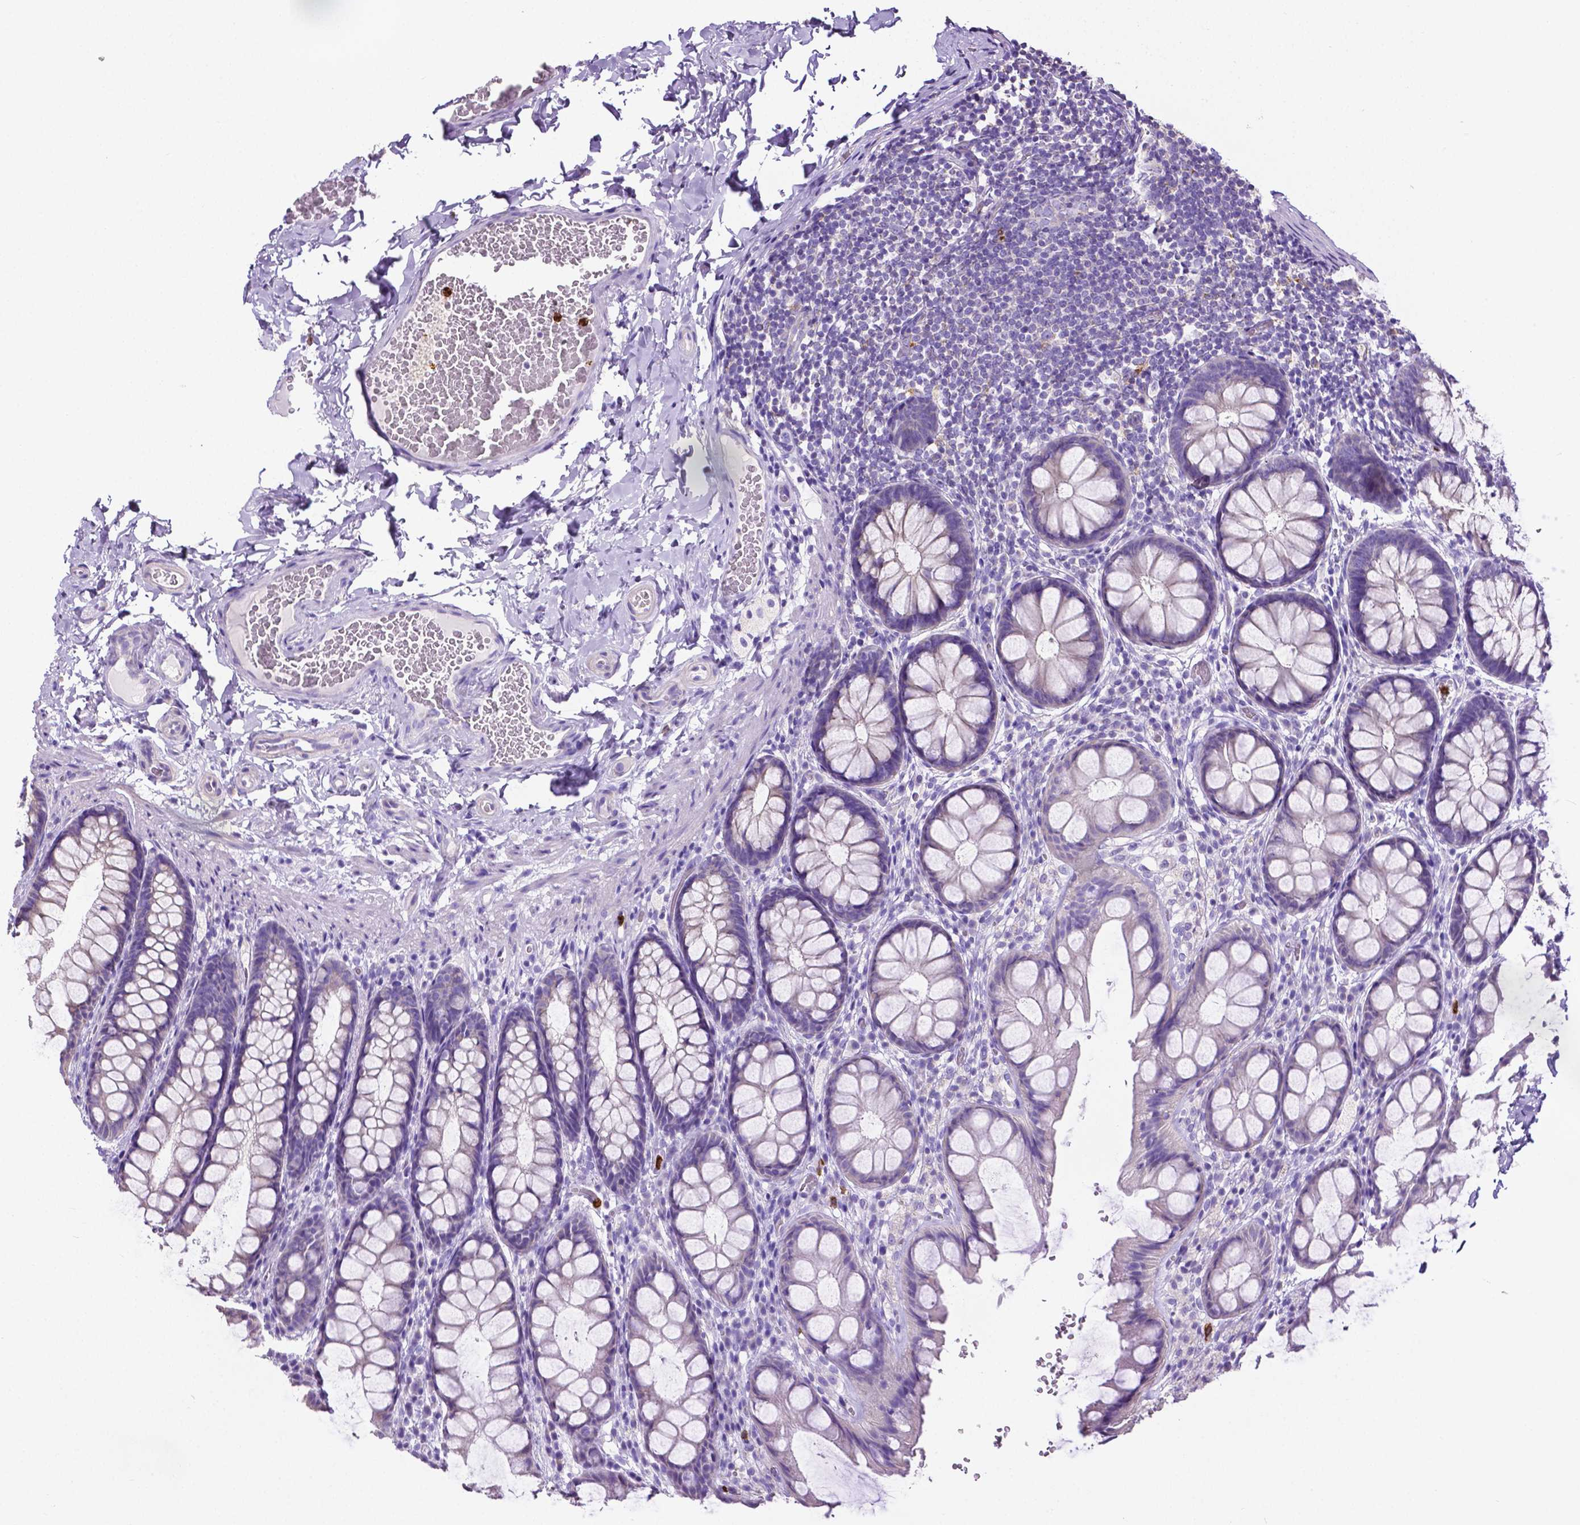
{"staining": {"intensity": "negative", "quantity": "none", "location": "none"}, "tissue": "colon", "cell_type": "Endothelial cells", "image_type": "normal", "snomed": [{"axis": "morphology", "description": "Normal tissue, NOS"}, {"axis": "topography", "description": "Colon"}], "caption": "Immunohistochemical staining of normal human colon displays no significant positivity in endothelial cells. Nuclei are stained in blue.", "gene": "MMP9", "patient": {"sex": "male", "age": 47}}